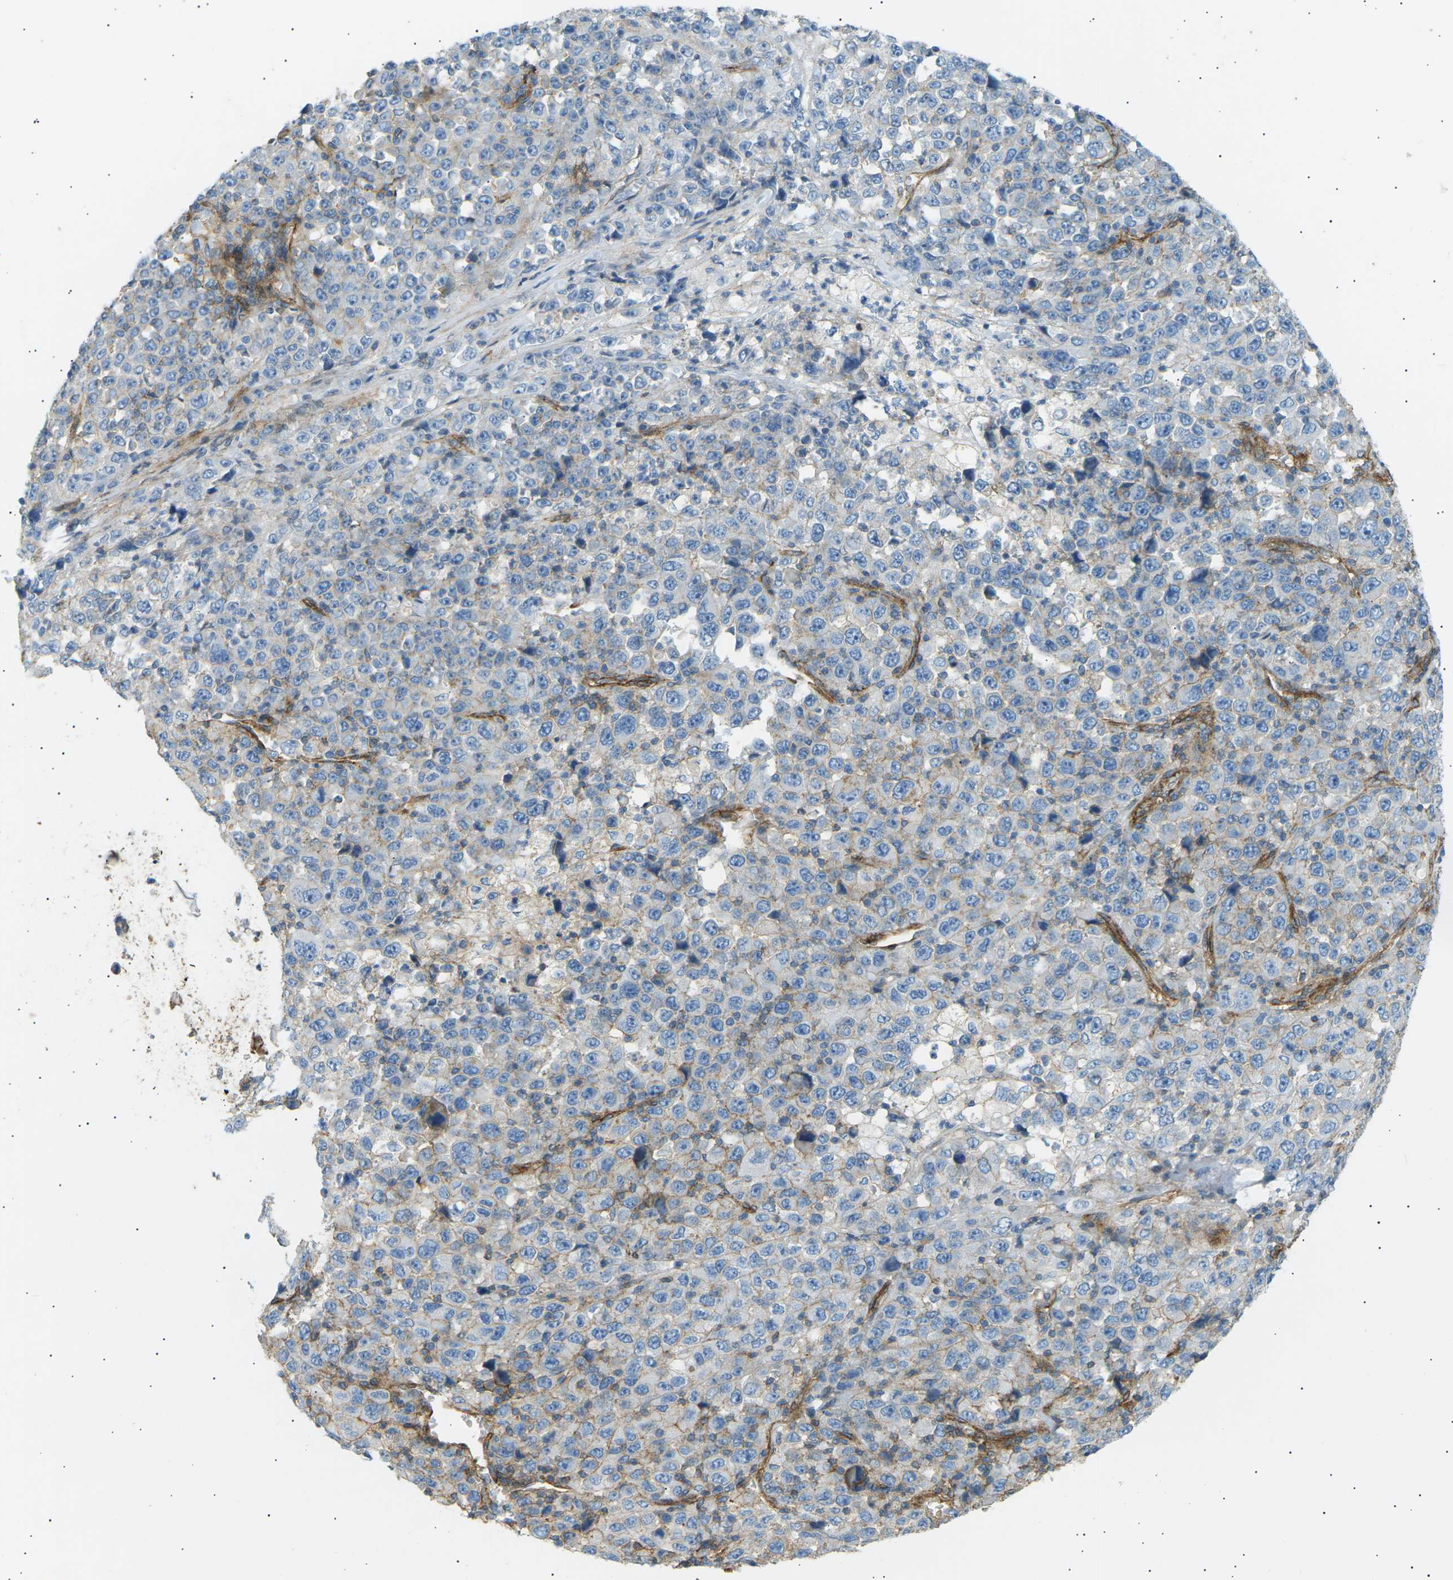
{"staining": {"intensity": "negative", "quantity": "none", "location": "none"}, "tissue": "stomach cancer", "cell_type": "Tumor cells", "image_type": "cancer", "snomed": [{"axis": "morphology", "description": "Normal tissue, NOS"}, {"axis": "morphology", "description": "Adenocarcinoma, NOS"}, {"axis": "topography", "description": "Stomach, upper"}, {"axis": "topography", "description": "Stomach"}], "caption": "Immunohistochemical staining of stomach cancer (adenocarcinoma) shows no significant expression in tumor cells.", "gene": "ATP2B4", "patient": {"sex": "male", "age": 59}}